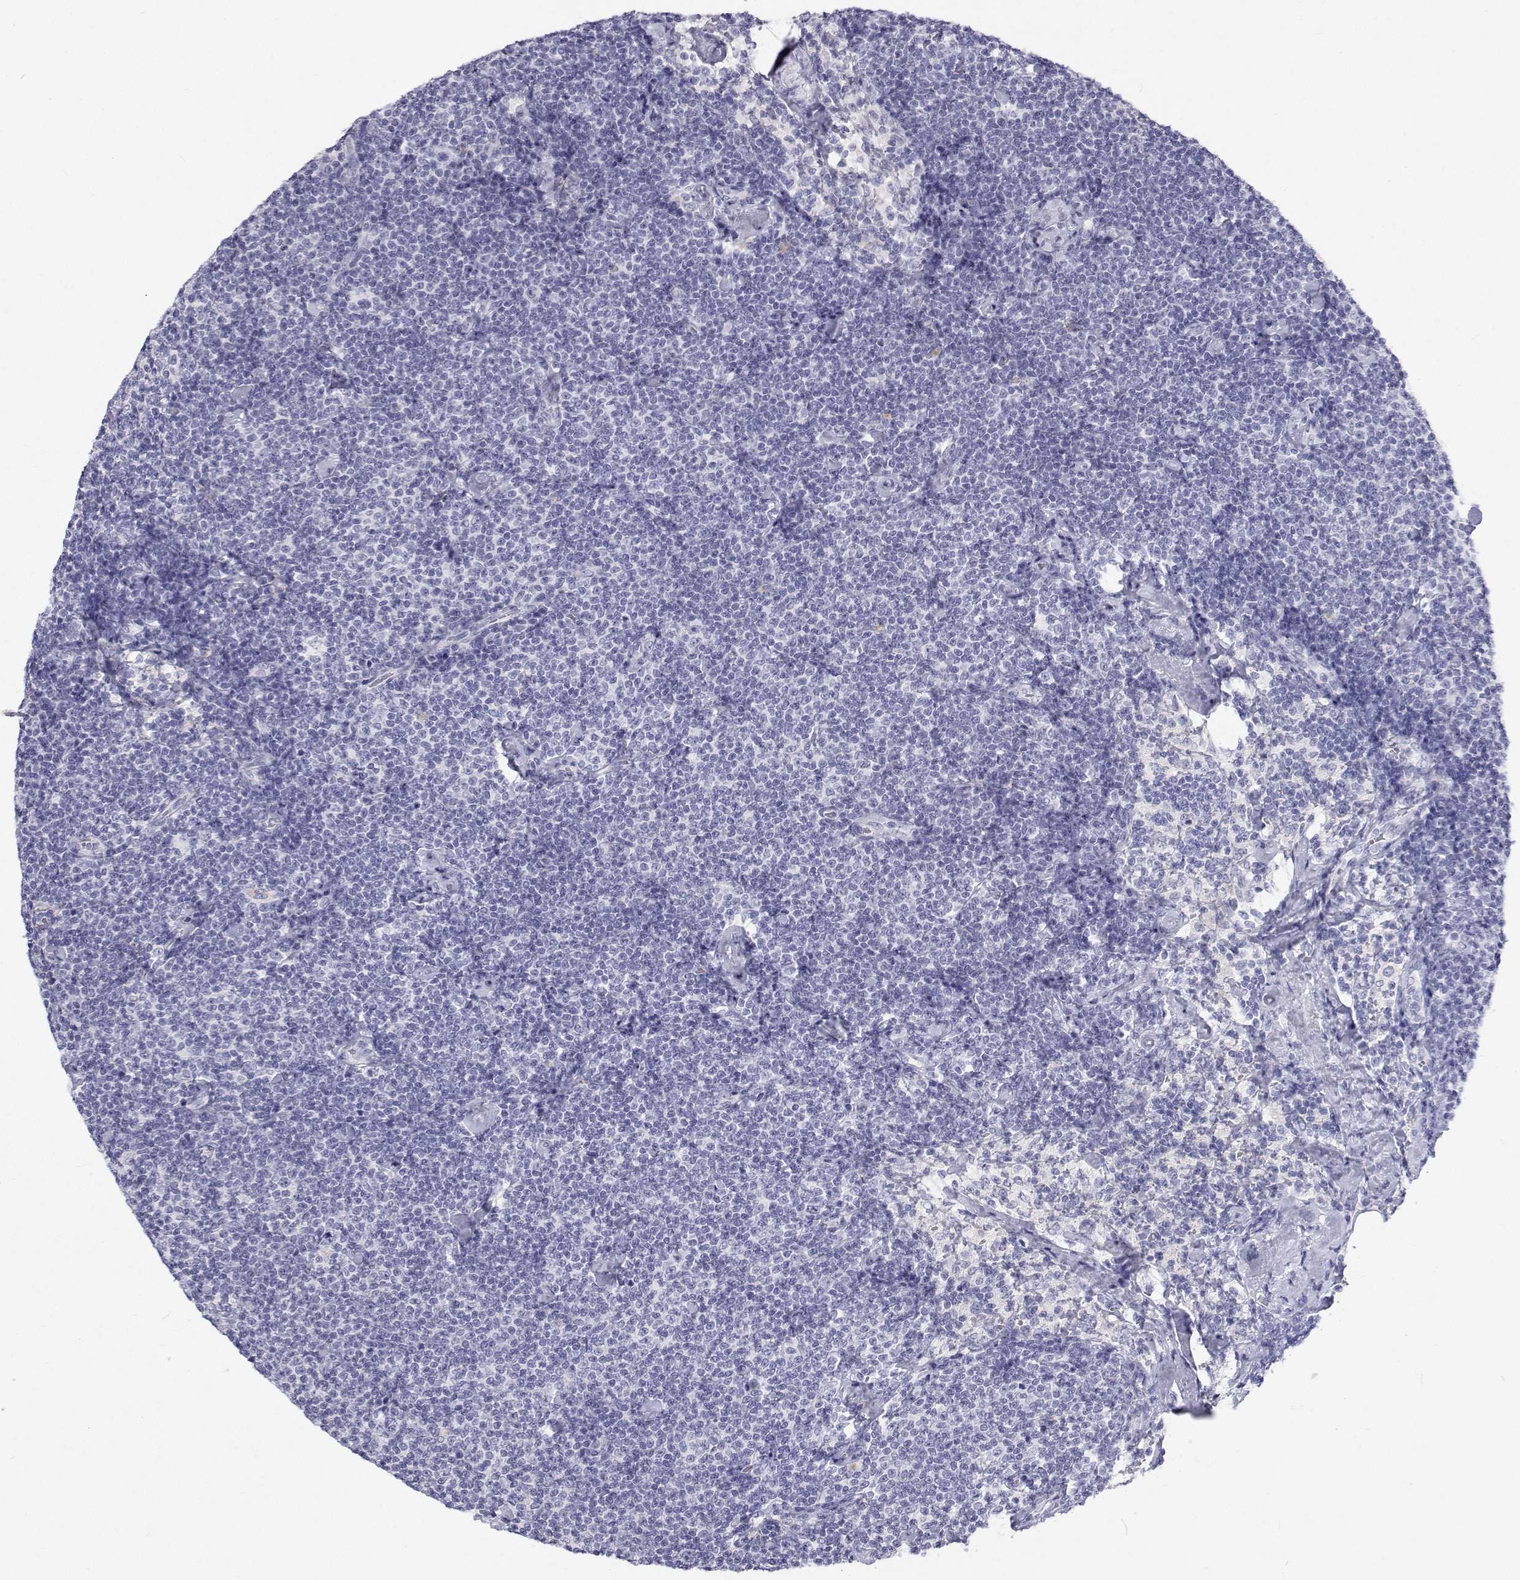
{"staining": {"intensity": "negative", "quantity": "none", "location": "none"}, "tissue": "lymphoma", "cell_type": "Tumor cells", "image_type": "cancer", "snomed": [{"axis": "morphology", "description": "Malignant lymphoma, non-Hodgkin's type, Low grade"}, {"axis": "topography", "description": "Lymph node"}], "caption": "DAB (3,3'-diaminobenzidine) immunohistochemical staining of human malignant lymphoma, non-Hodgkin's type (low-grade) displays no significant positivity in tumor cells.", "gene": "NCR2", "patient": {"sex": "male", "age": 81}}